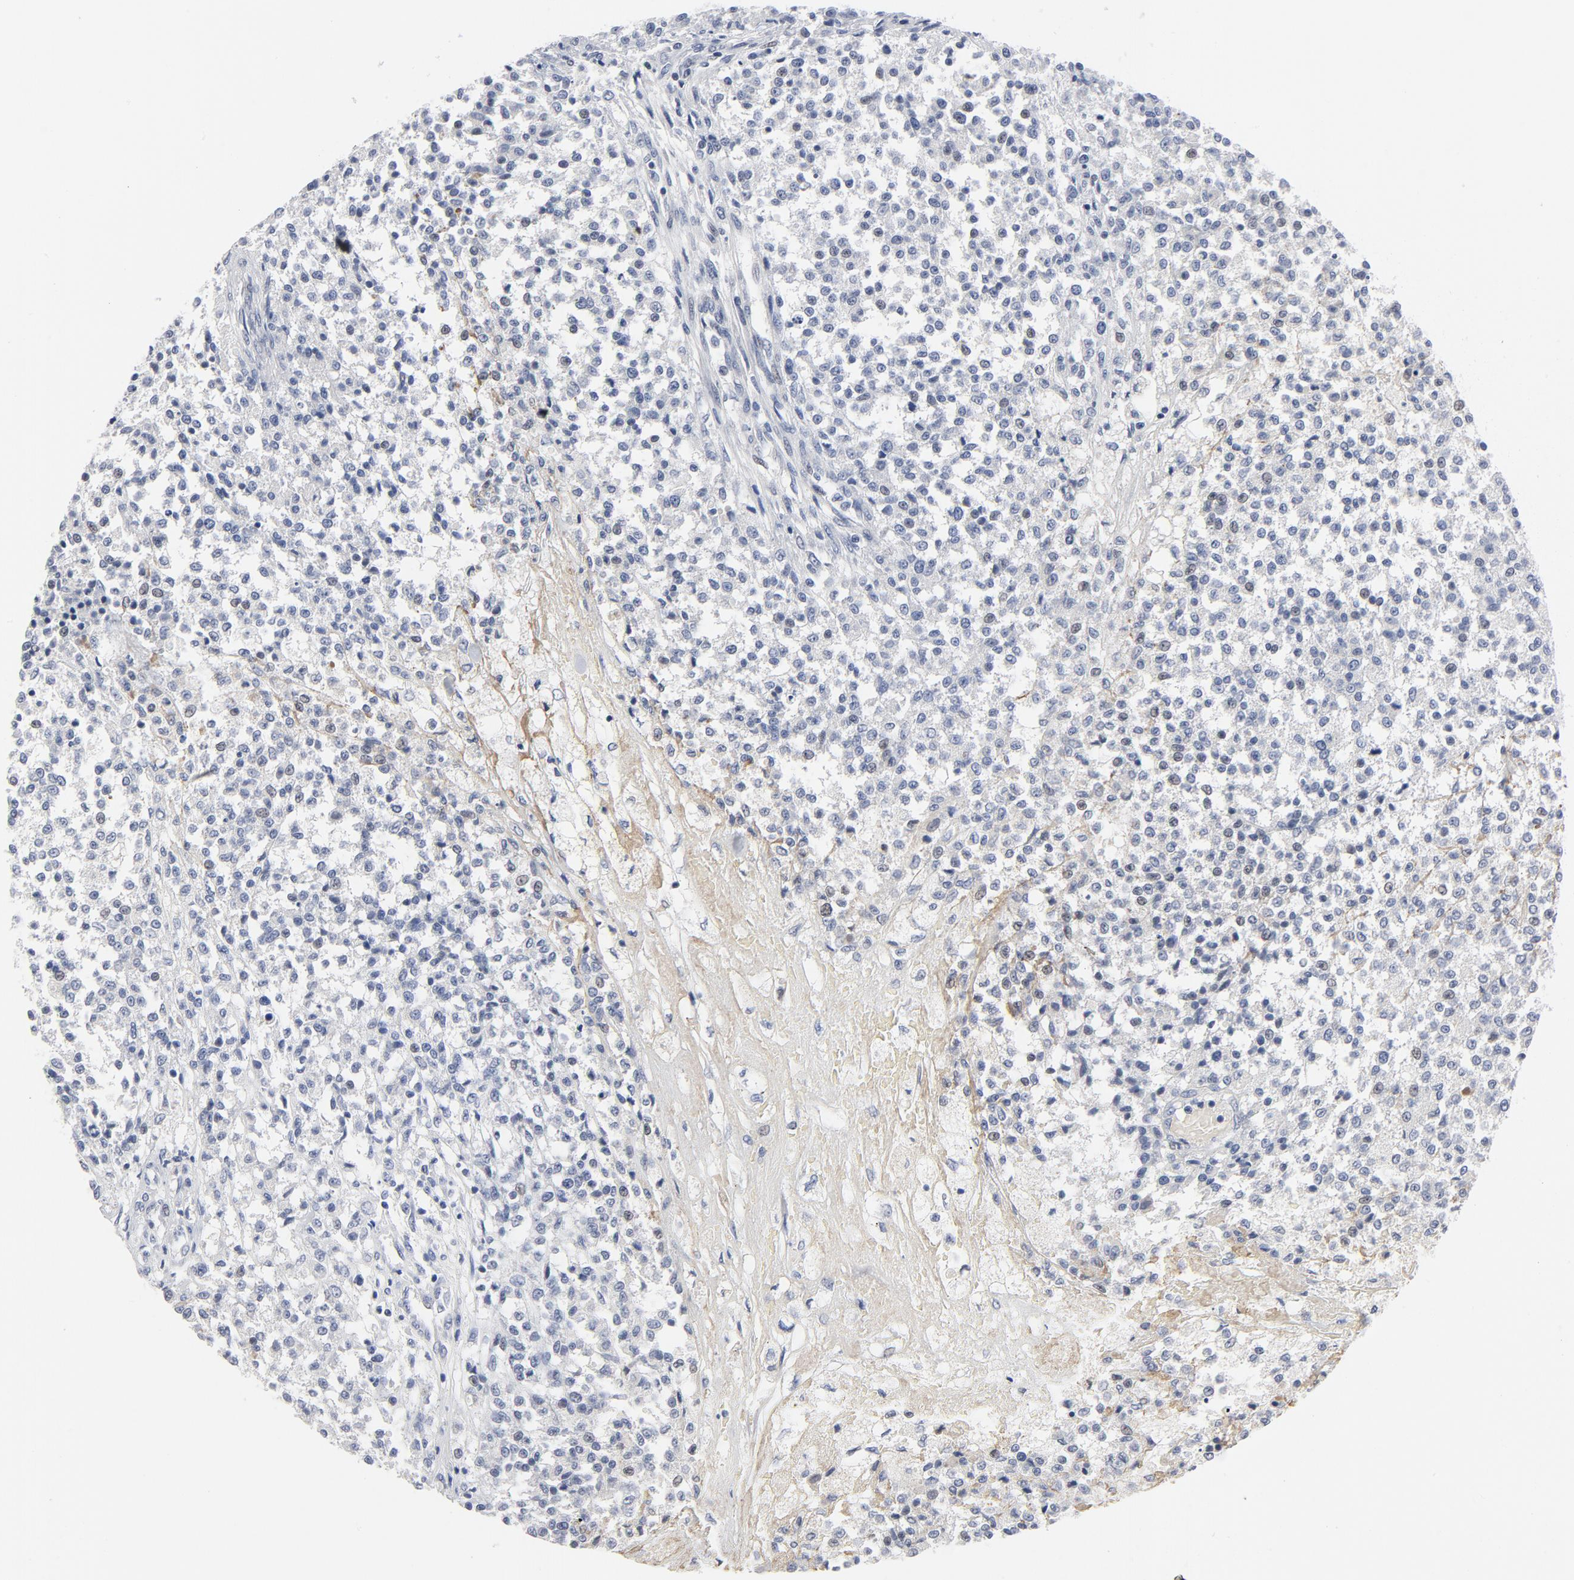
{"staining": {"intensity": "negative", "quantity": "none", "location": "none"}, "tissue": "testis cancer", "cell_type": "Tumor cells", "image_type": "cancer", "snomed": [{"axis": "morphology", "description": "Seminoma, NOS"}, {"axis": "topography", "description": "Testis"}], "caption": "Immunohistochemistry (IHC) image of neoplastic tissue: testis cancer (seminoma) stained with DAB (3,3'-diaminobenzidine) demonstrates no significant protein staining in tumor cells.", "gene": "KCNK13", "patient": {"sex": "male", "age": 59}}